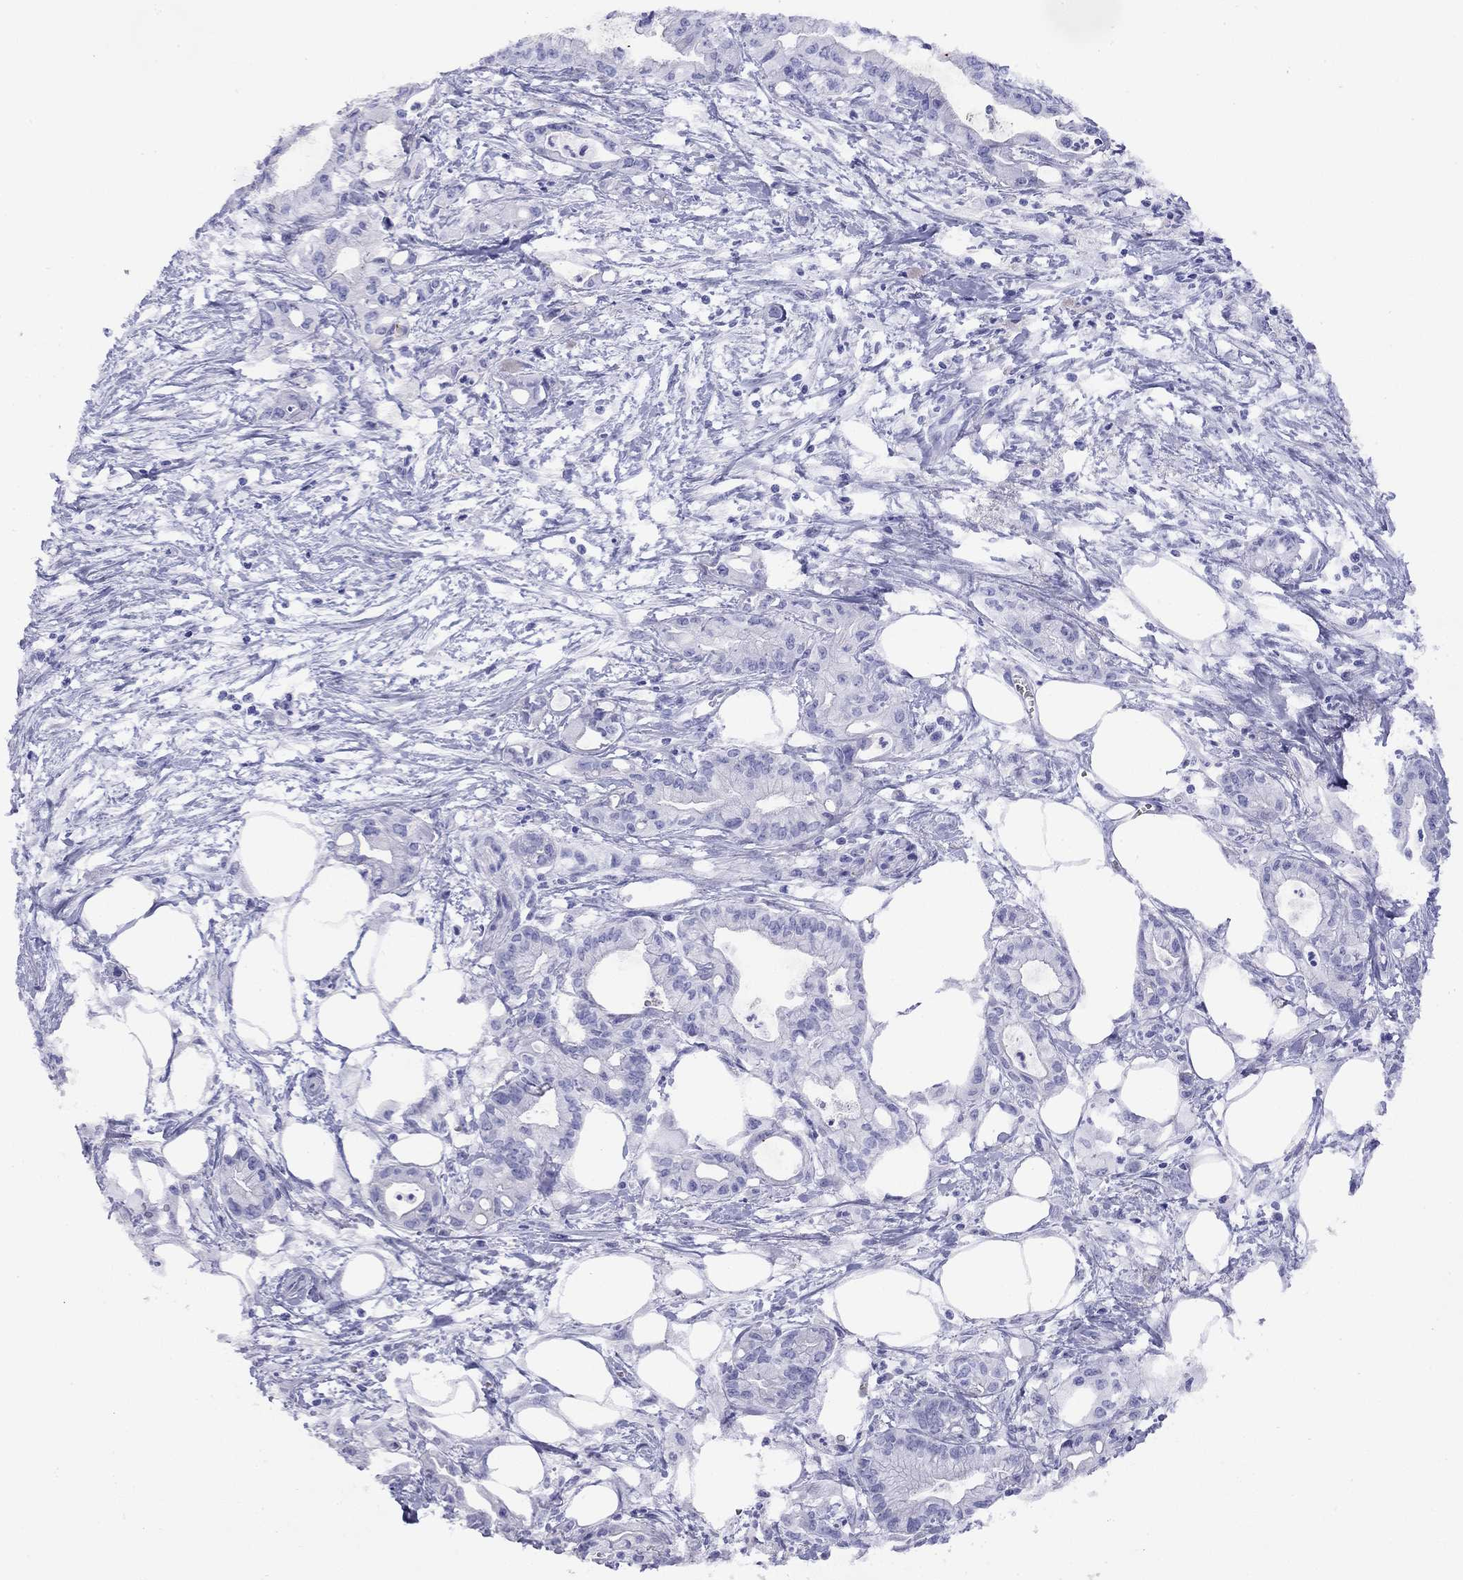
{"staining": {"intensity": "negative", "quantity": "none", "location": "none"}, "tissue": "pancreatic cancer", "cell_type": "Tumor cells", "image_type": "cancer", "snomed": [{"axis": "morphology", "description": "Adenocarcinoma, NOS"}, {"axis": "topography", "description": "Pancreas"}], "caption": "The IHC image has no significant positivity in tumor cells of adenocarcinoma (pancreatic) tissue.", "gene": "CMYA5", "patient": {"sex": "male", "age": 71}}